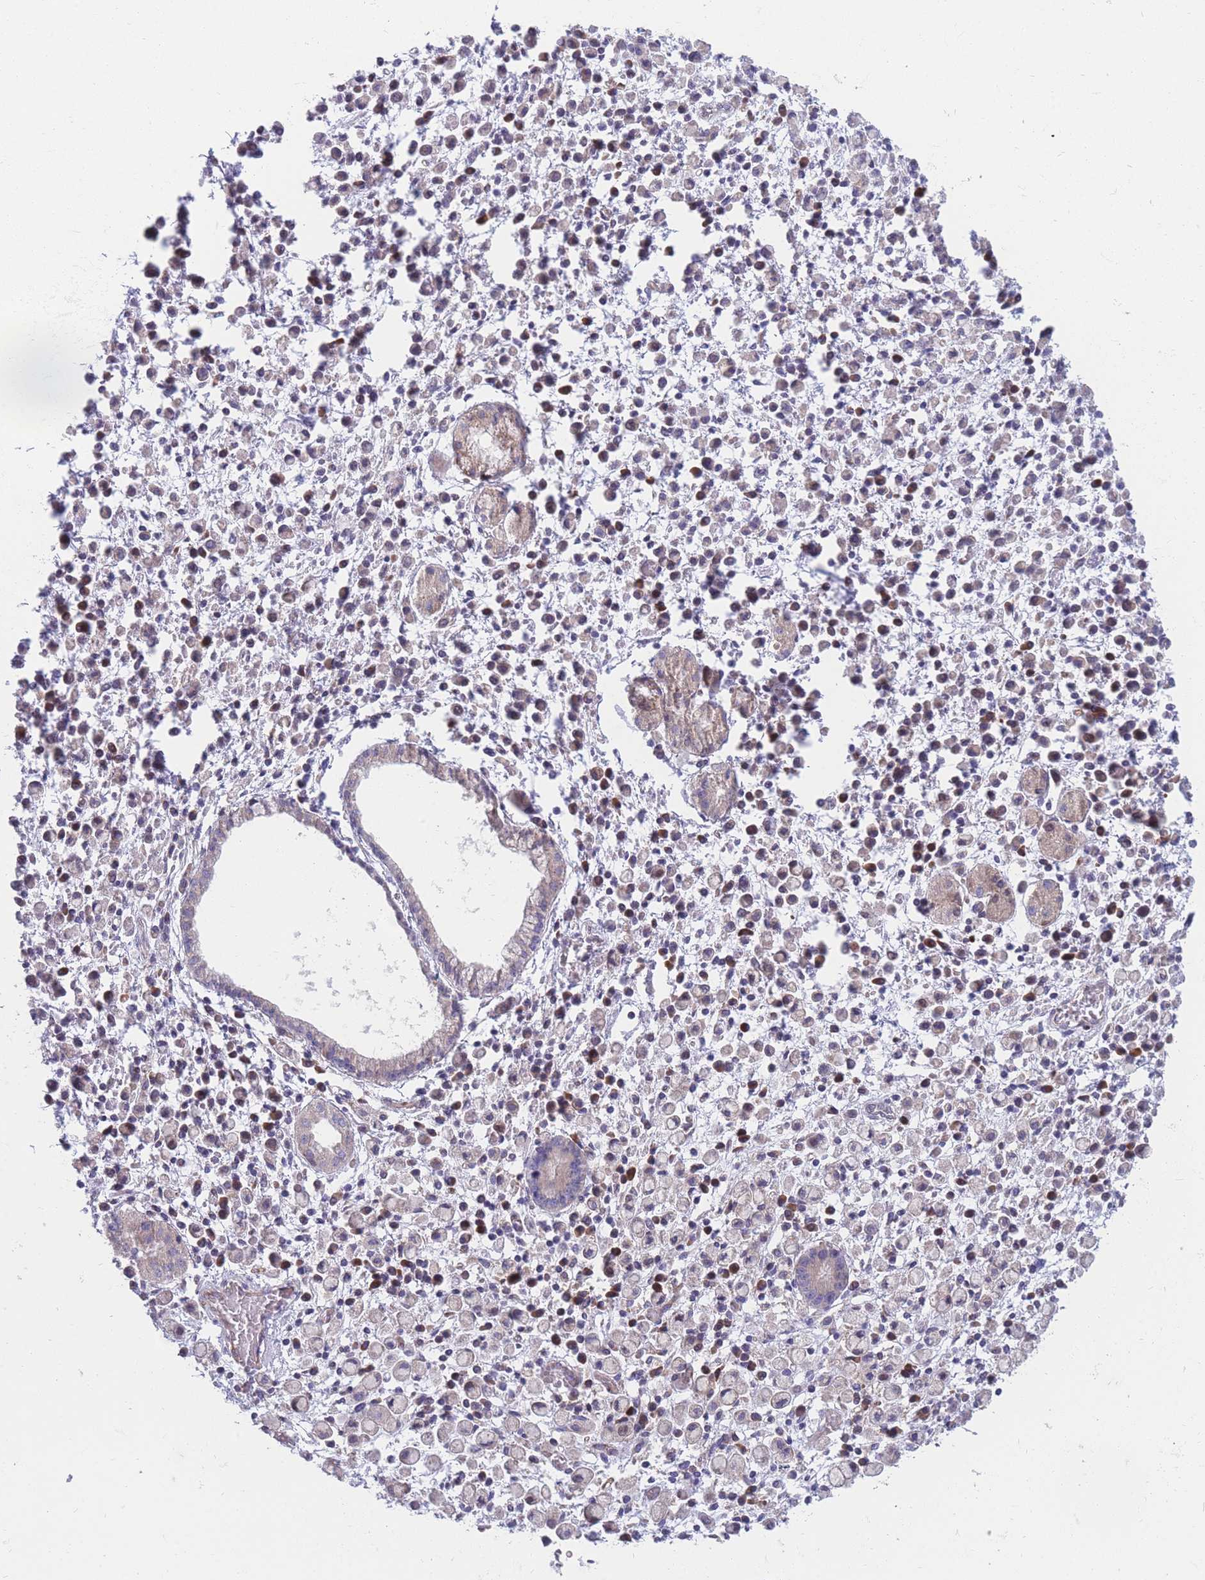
{"staining": {"intensity": "negative", "quantity": "none", "location": "none"}, "tissue": "stomach cancer", "cell_type": "Tumor cells", "image_type": "cancer", "snomed": [{"axis": "morphology", "description": "Adenocarcinoma, NOS"}, {"axis": "topography", "description": "Stomach"}], "caption": "A micrograph of human stomach cancer (adenocarcinoma) is negative for staining in tumor cells.", "gene": "TMEM131L", "patient": {"sex": "male", "age": 77}}